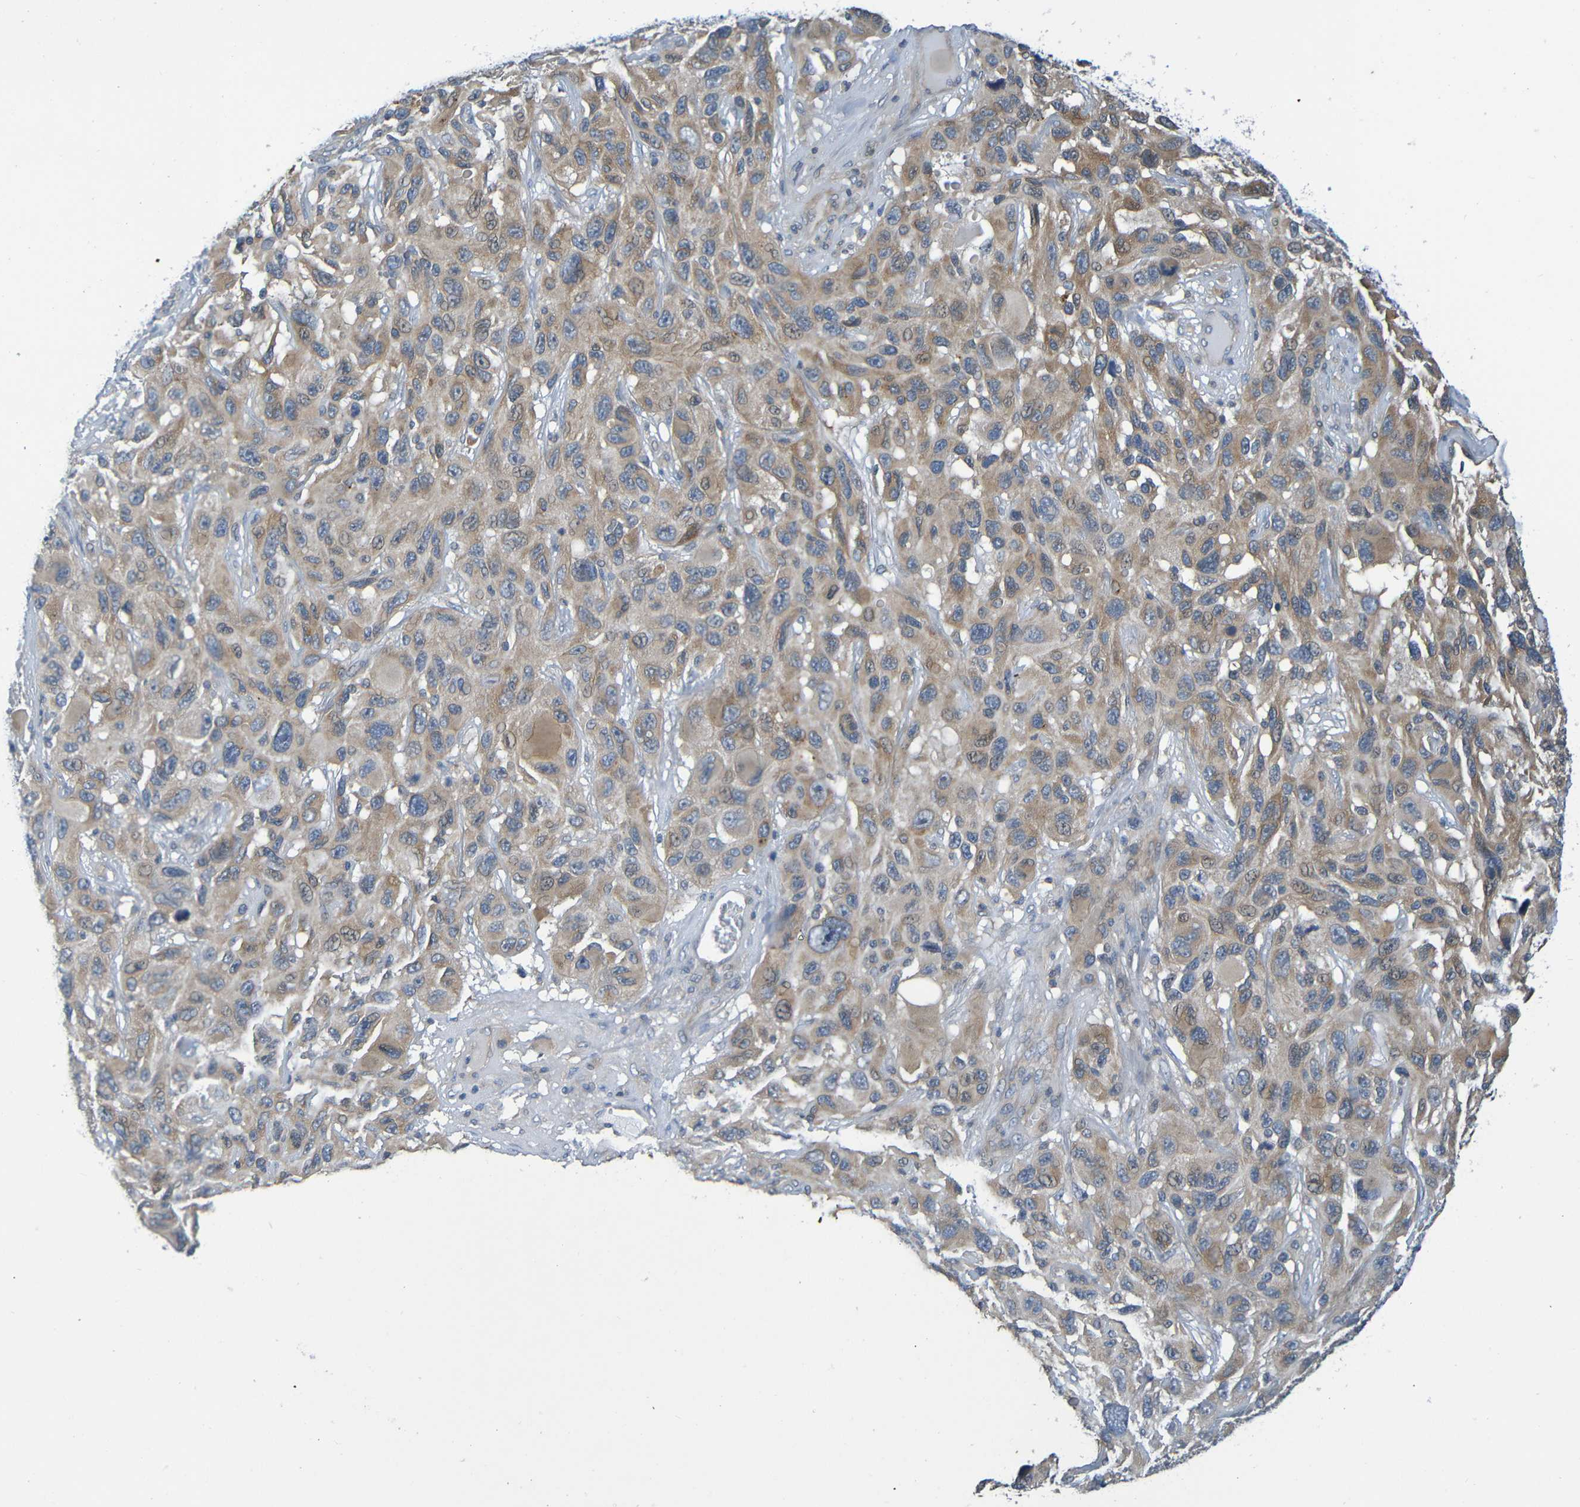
{"staining": {"intensity": "moderate", "quantity": ">75%", "location": "cytoplasmic/membranous"}, "tissue": "melanoma", "cell_type": "Tumor cells", "image_type": "cancer", "snomed": [{"axis": "morphology", "description": "Malignant melanoma, NOS"}, {"axis": "topography", "description": "Skin"}], "caption": "Immunohistochemistry (IHC) micrograph of human malignant melanoma stained for a protein (brown), which displays medium levels of moderate cytoplasmic/membranous positivity in about >75% of tumor cells.", "gene": "CYP4F2", "patient": {"sex": "male", "age": 53}}